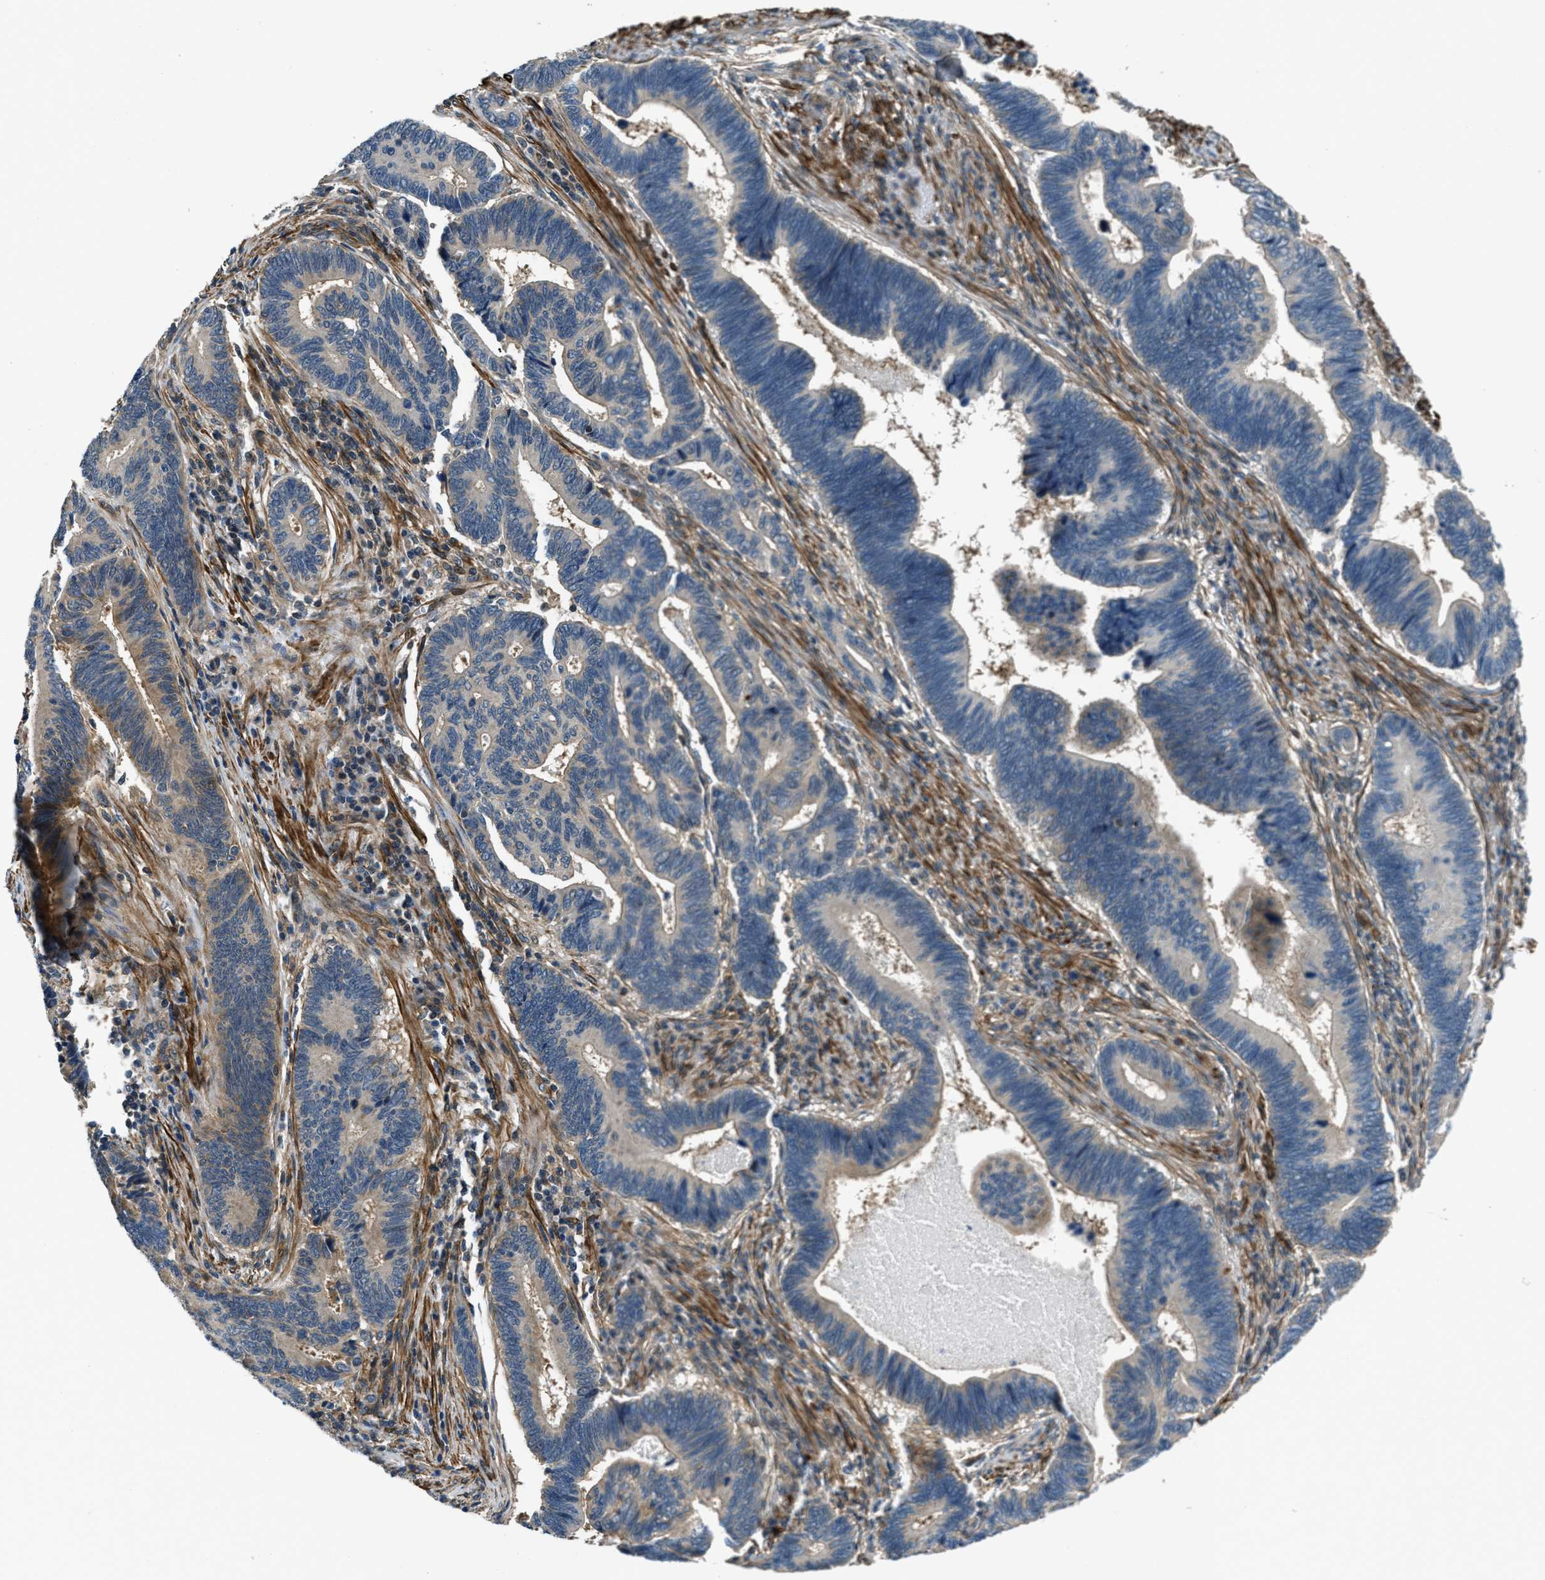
{"staining": {"intensity": "weak", "quantity": "<25%", "location": "cytoplasmic/membranous"}, "tissue": "pancreatic cancer", "cell_type": "Tumor cells", "image_type": "cancer", "snomed": [{"axis": "morphology", "description": "Adenocarcinoma, NOS"}, {"axis": "topography", "description": "Pancreas"}], "caption": "There is no significant staining in tumor cells of pancreatic adenocarcinoma. The staining is performed using DAB brown chromogen with nuclei counter-stained in using hematoxylin.", "gene": "NUDCD3", "patient": {"sex": "female", "age": 70}}